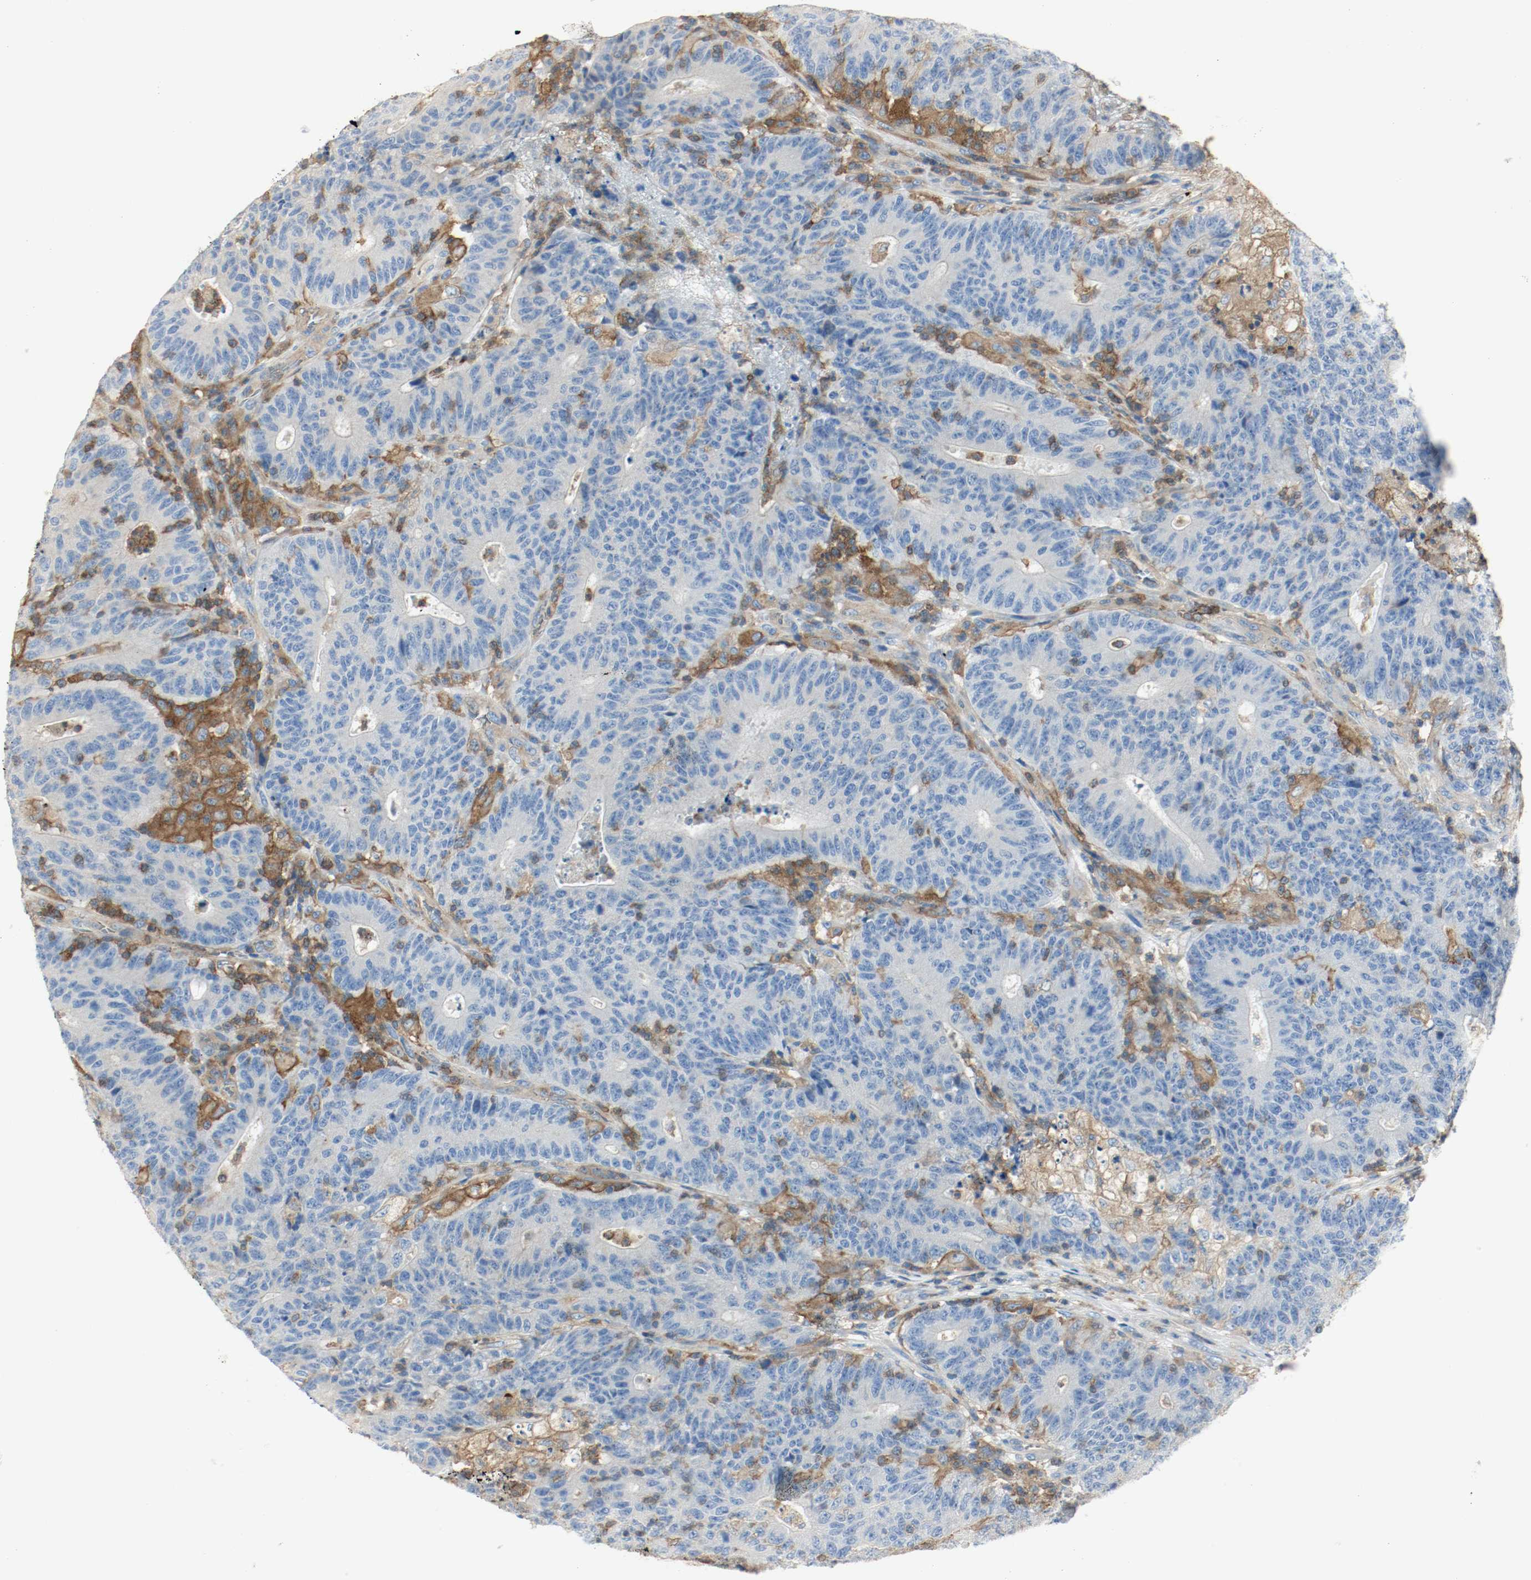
{"staining": {"intensity": "negative", "quantity": "none", "location": "none"}, "tissue": "colorectal cancer", "cell_type": "Tumor cells", "image_type": "cancer", "snomed": [{"axis": "morphology", "description": "Normal tissue, NOS"}, {"axis": "morphology", "description": "Adenocarcinoma, NOS"}, {"axis": "topography", "description": "Colon"}], "caption": "Tumor cells show no significant protein positivity in colorectal cancer (adenocarcinoma).", "gene": "ARPC1B", "patient": {"sex": "female", "age": 75}}